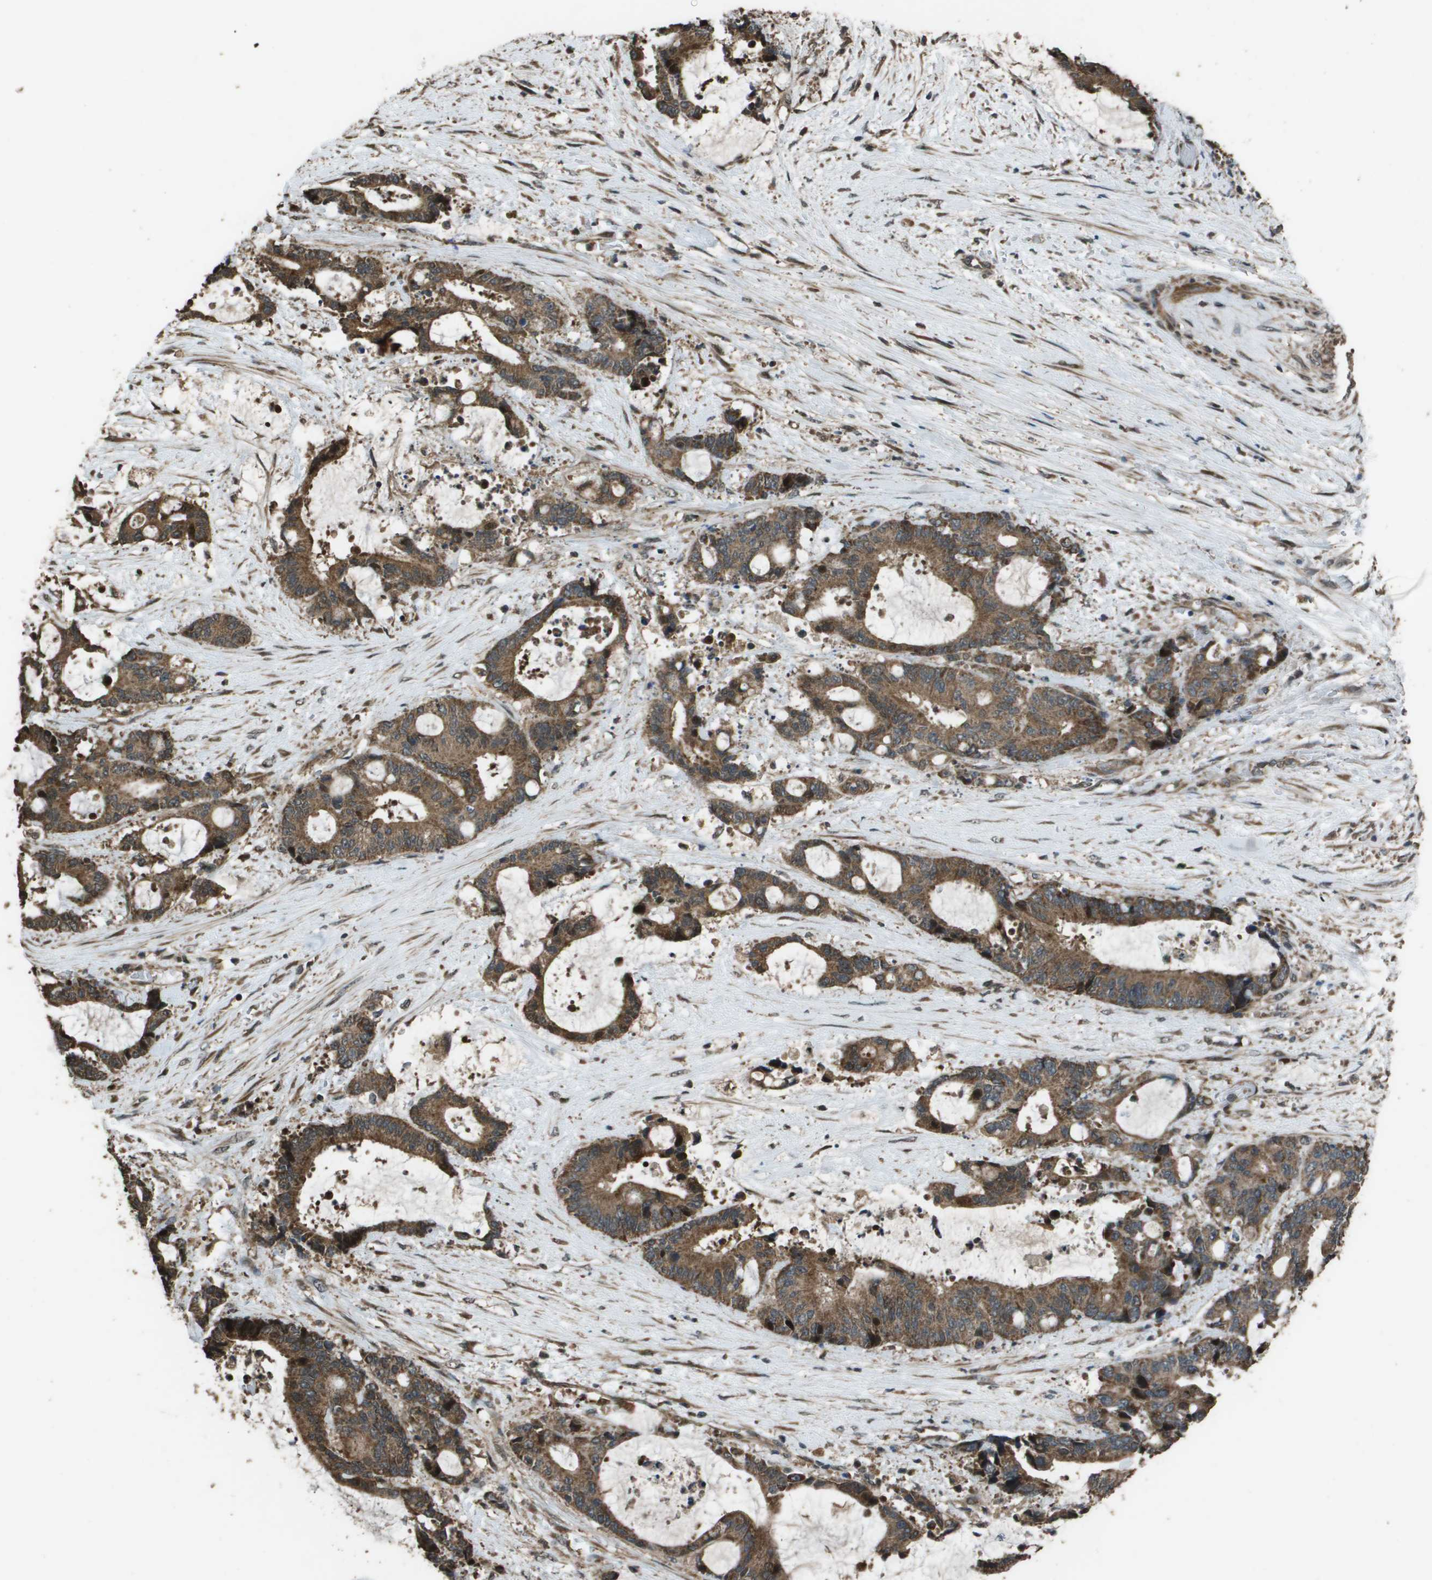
{"staining": {"intensity": "moderate", "quantity": ">75%", "location": "cytoplasmic/membranous"}, "tissue": "liver cancer", "cell_type": "Tumor cells", "image_type": "cancer", "snomed": [{"axis": "morphology", "description": "Normal tissue, NOS"}, {"axis": "morphology", "description": "Cholangiocarcinoma"}, {"axis": "topography", "description": "Liver"}, {"axis": "topography", "description": "Peripheral nerve tissue"}], "caption": "IHC of liver cholangiocarcinoma shows medium levels of moderate cytoplasmic/membranous staining in about >75% of tumor cells.", "gene": "FIG4", "patient": {"sex": "female", "age": 73}}